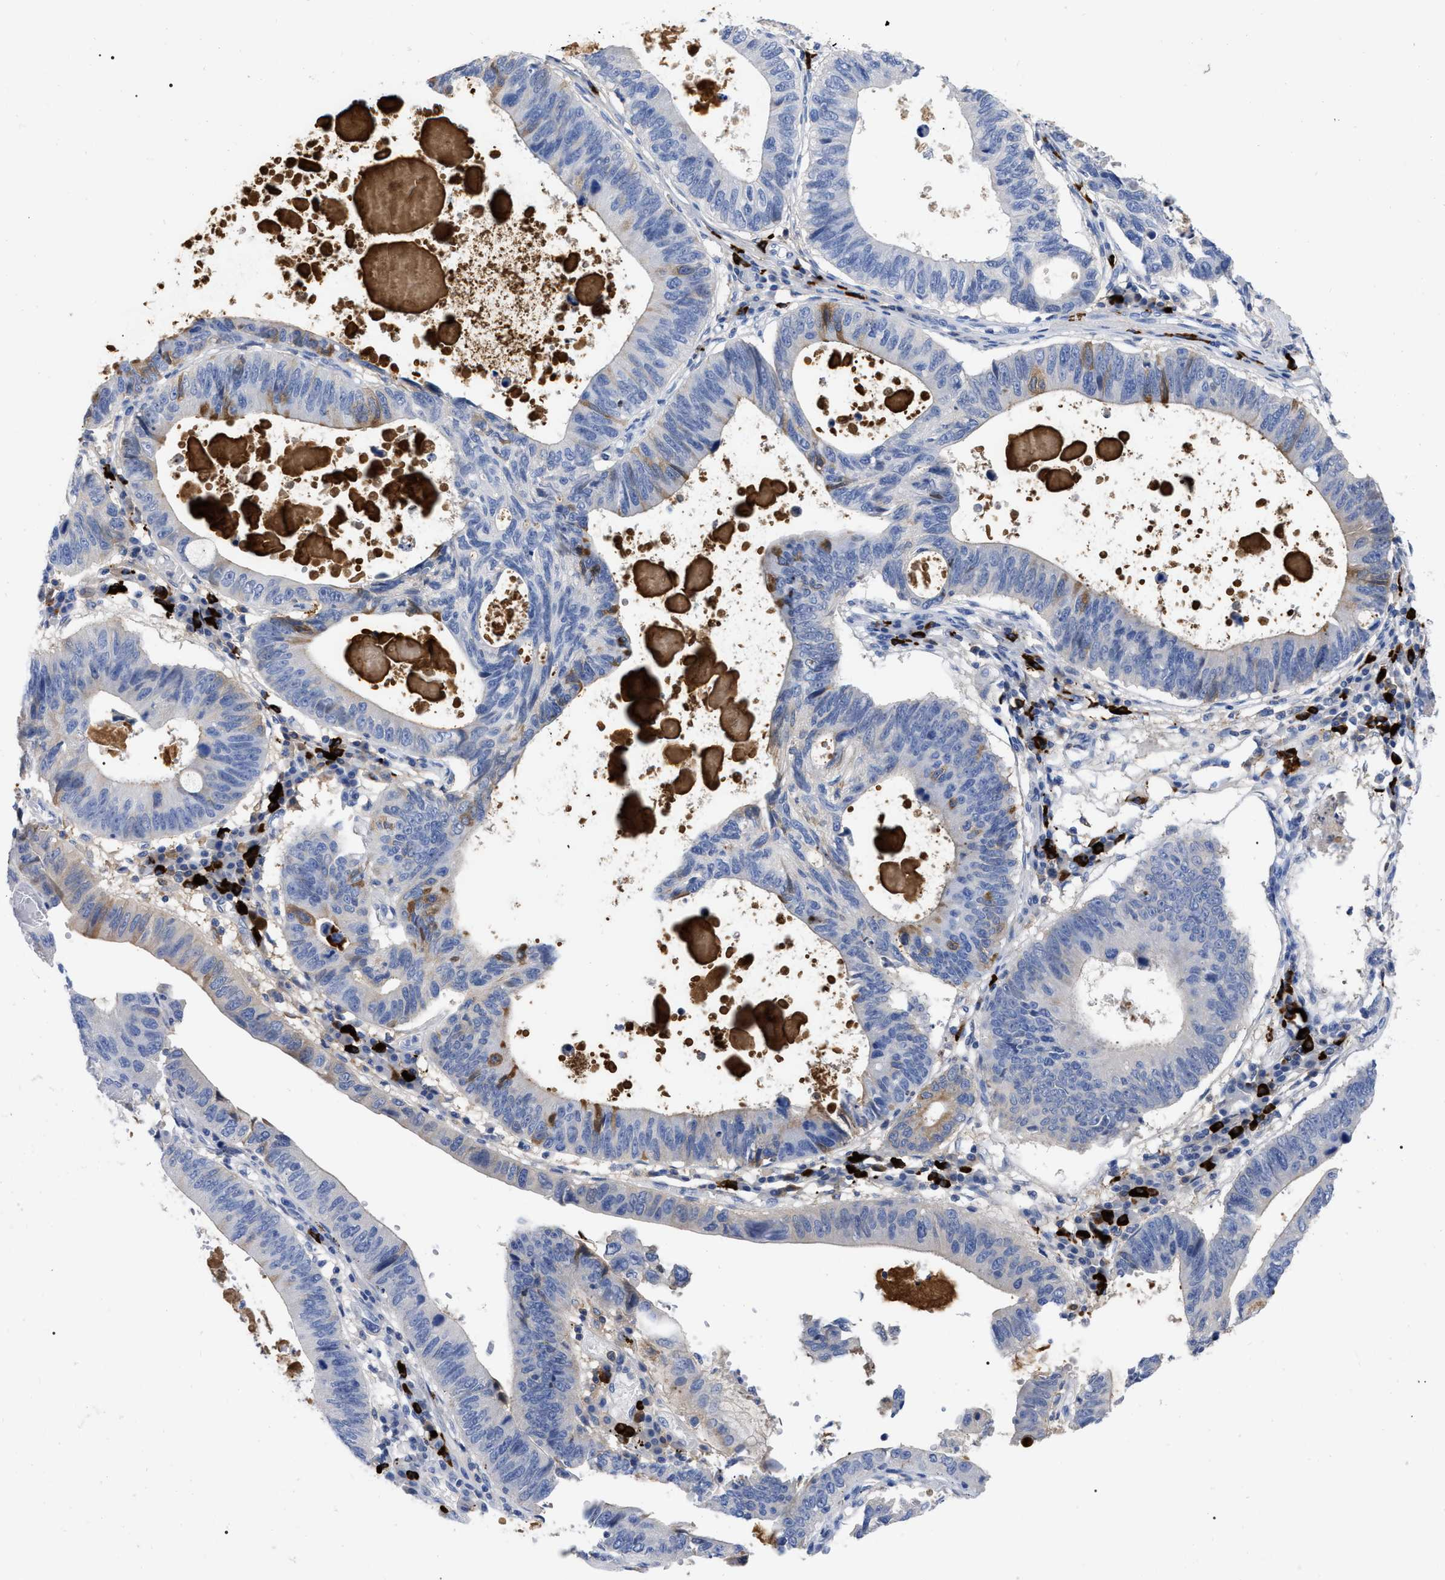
{"staining": {"intensity": "negative", "quantity": "none", "location": "none"}, "tissue": "stomach cancer", "cell_type": "Tumor cells", "image_type": "cancer", "snomed": [{"axis": "morphology", "description": "Adenocarcinoma, NOS"}, {"axis": "topography", "description": "Stomach"}], "caption": "IHC image of neoplastic tissue: adenocarcinoma (stomach) stained with DAB shows no significant protein staining in tumor cells. (Brightfield microscopy of DAB (3,3'-diaminobenzidine) IHC at high magnification).", "gene": "IGHV5-51", "patient": {"sex": "male", "age": 59}}